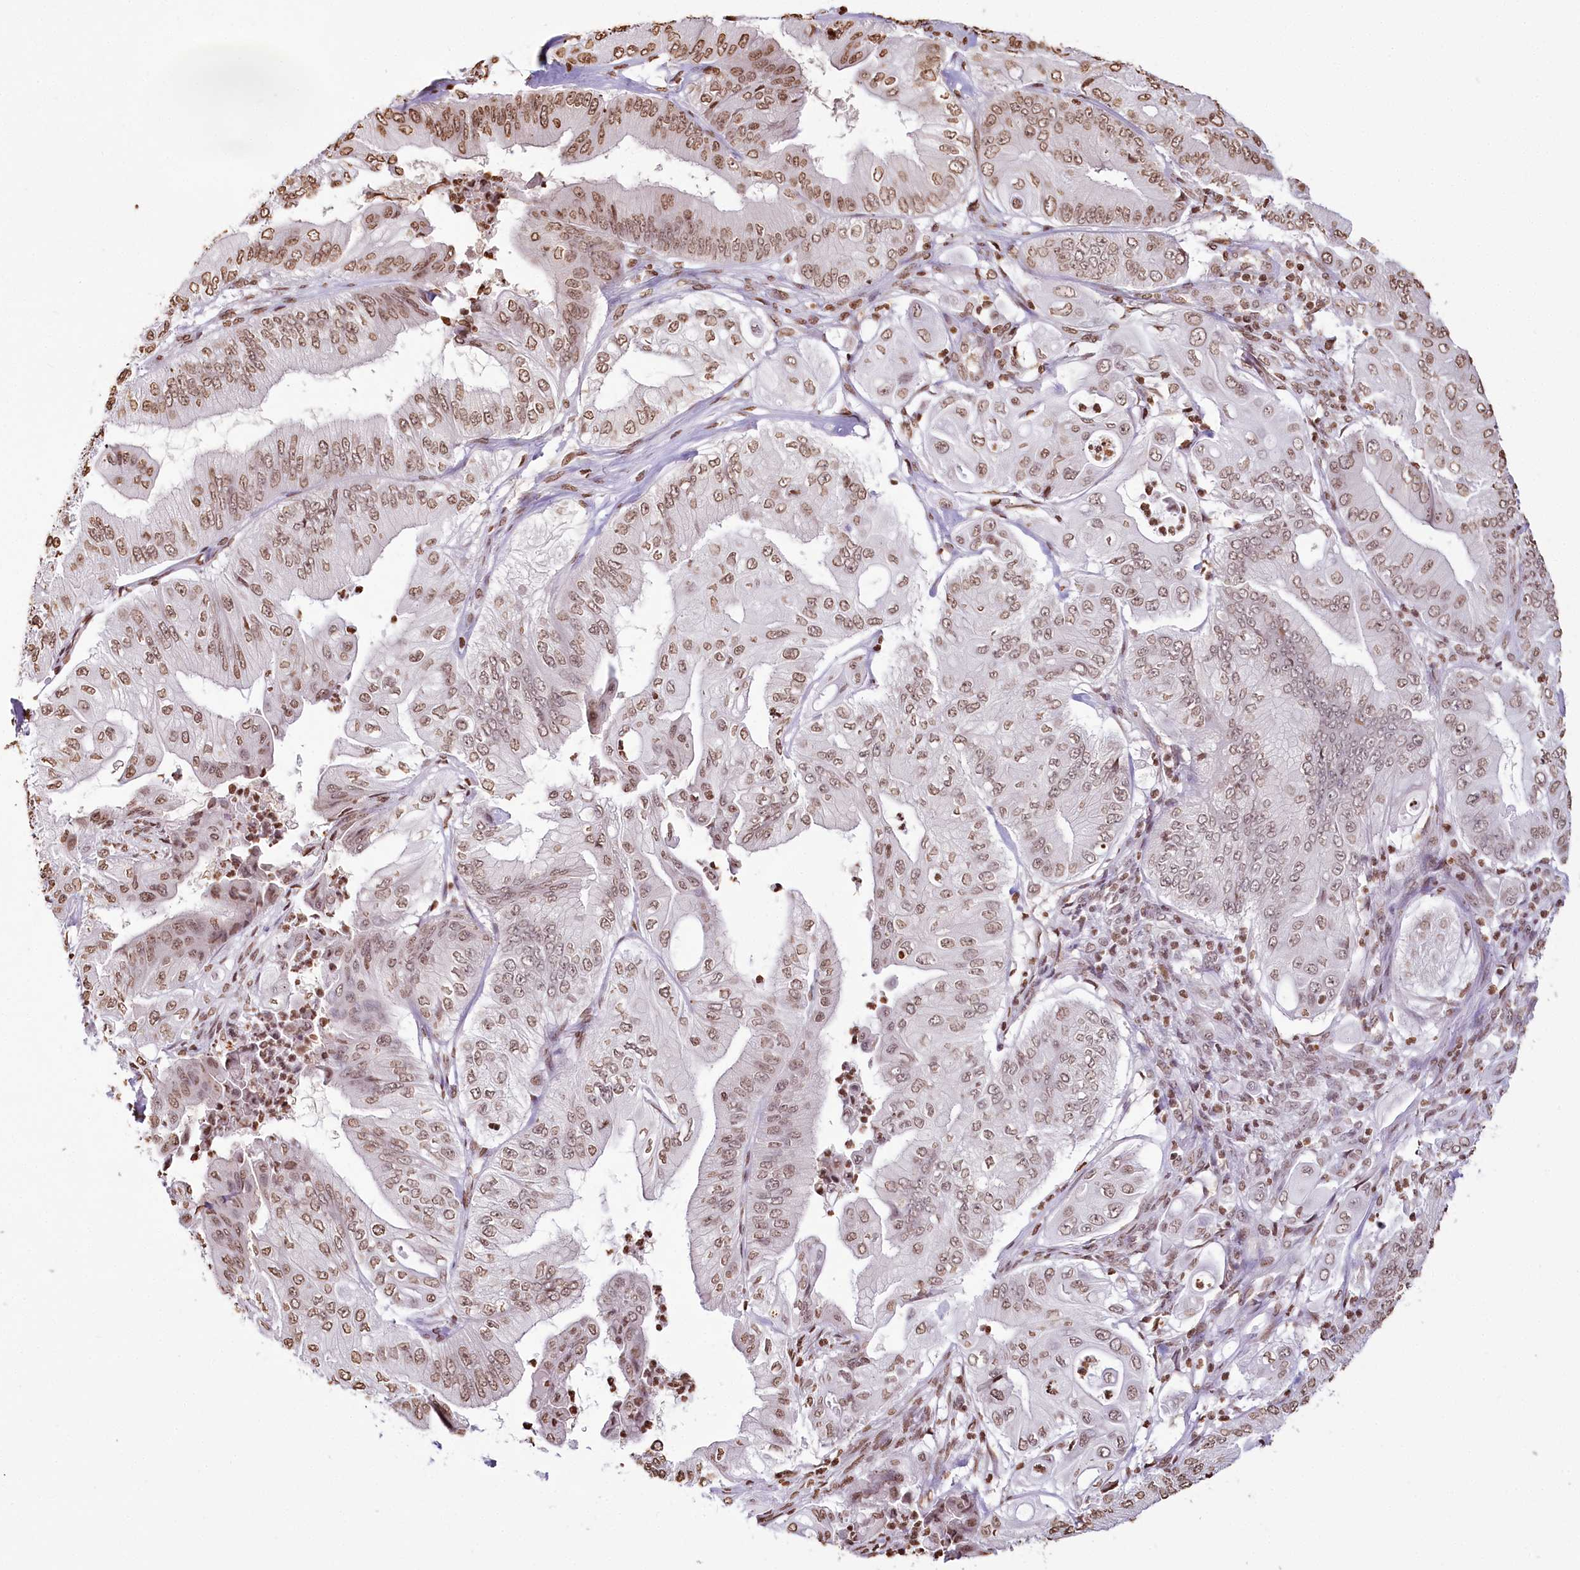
{"staining": {"intensity": "moderate", "quantity": ">75%", "location": "nuclear"}, "tissue": "pancreatic cancer", "cell_type": "Tumor cells", "image_type": "cancer", "snomed": [{"axis": "morphology", "description": "Adenocarcinoma, NOS"}, {"axis": "topography", "description": "Pancreas"}], "caption": "Immunohistochemistry (IHC) micrograph of neoplastic tissue: human pancreatic cancer (adenocarcinoma) stained using IHC reveals medium levels of moderate protein expression localized specifically in the nuclear of tumor cells, appearing as a nuclear brown color.", "gene": "FAM13A", "patient": {"sex": "female", "age": 77}}